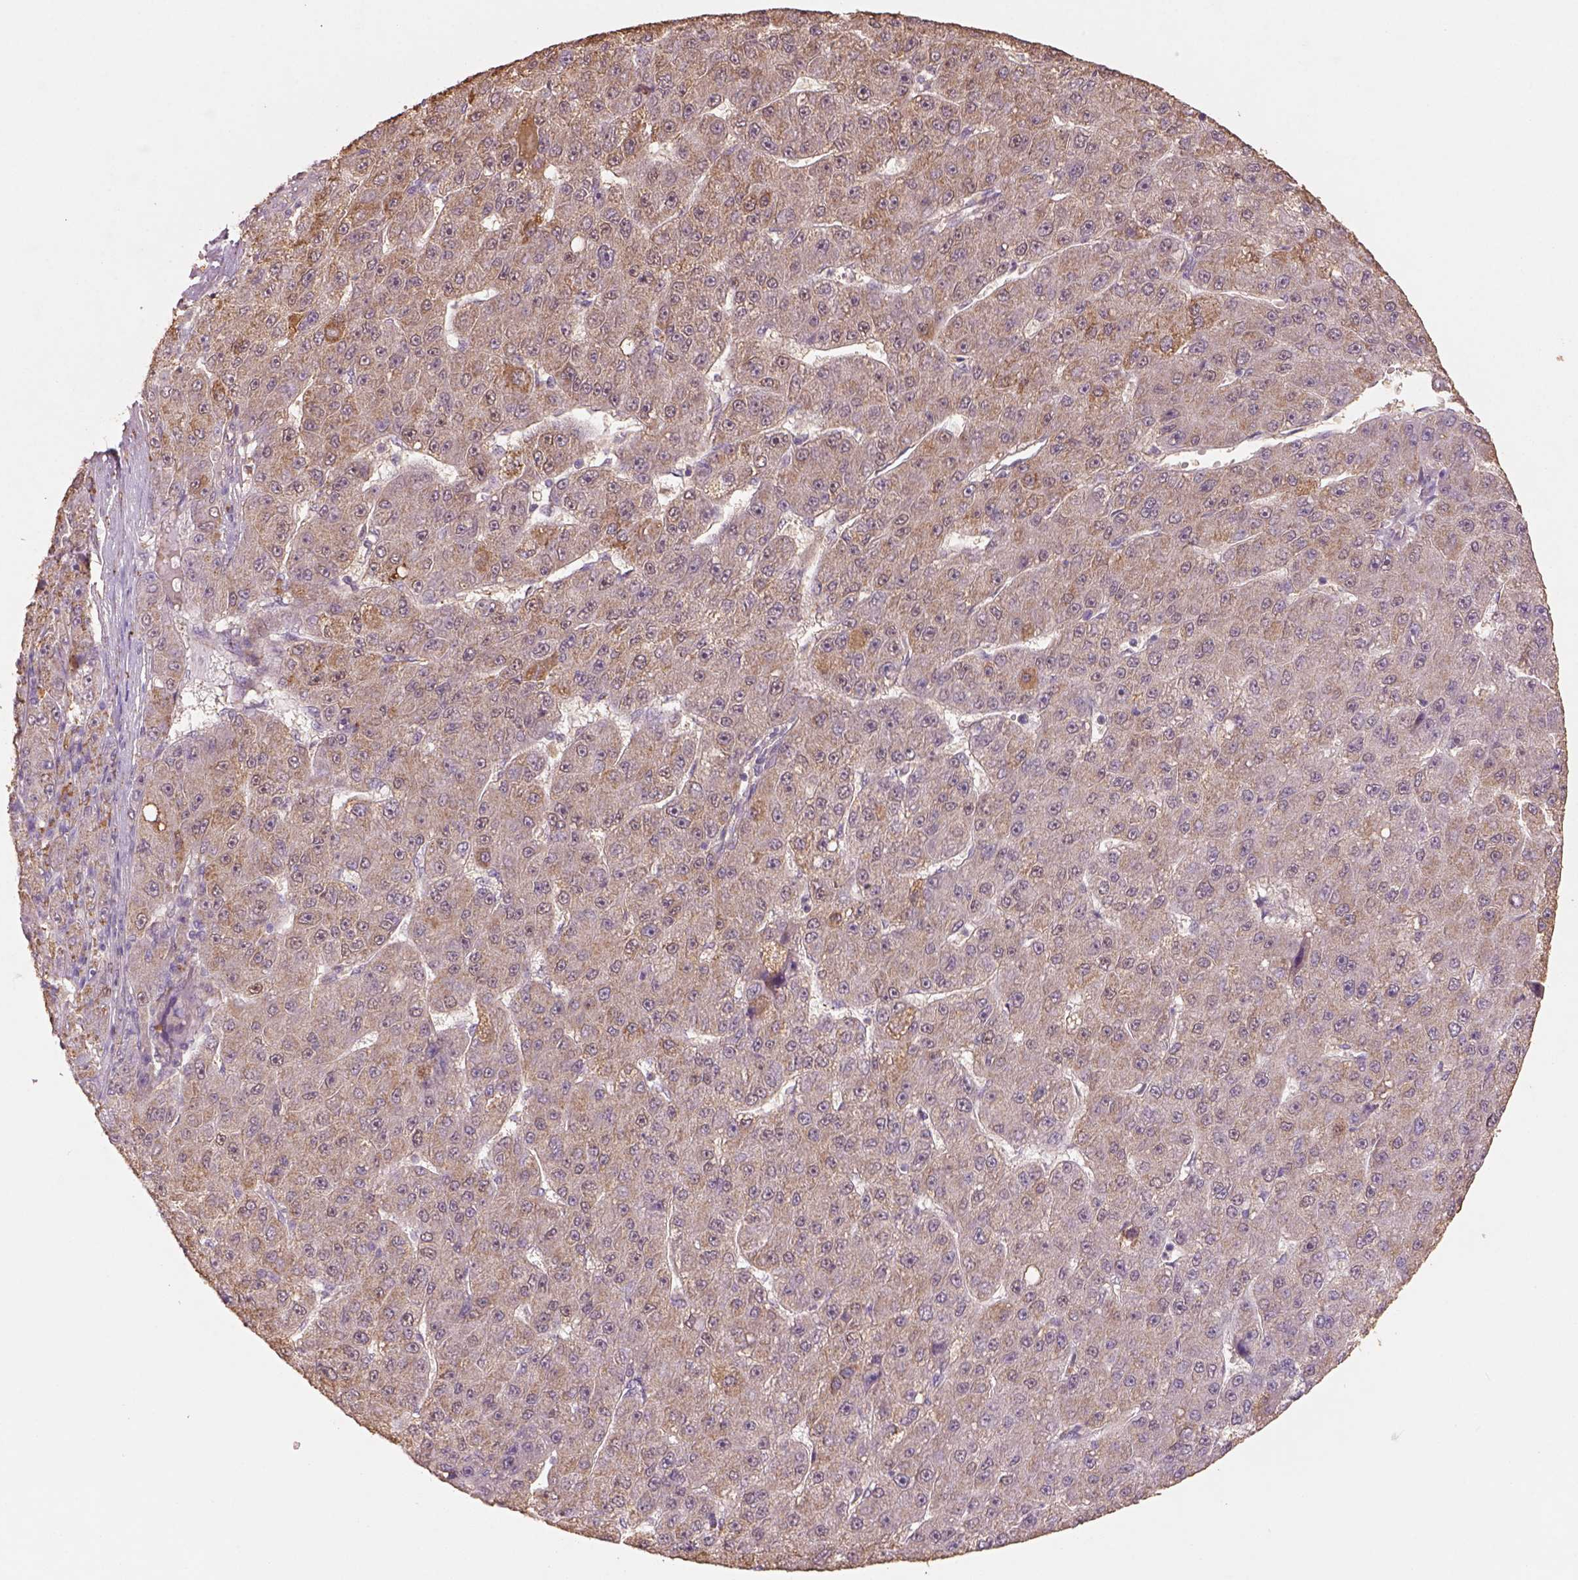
{"staining": {"intensity": "moderate", "quantity": "<25%", "location": "cytoplasmic/membranous"}, "tissue": "liver cancer", "cell_type": "Tumor cells", "image_type": "cancer", "snomed": [{"axis": "morphology", "description": "Carcinoma, Hepatocellular, NOS"}, {"axis": "topography", "description": "Liver"}], "caption": "The histopathology image displays staining of liver cancer, revealing moderate cytoplasmic/membranous protein positivity (brown color) within tumor cells.", "gene": "AP2B1", "patient": {"sex": "male", "age": 67}}